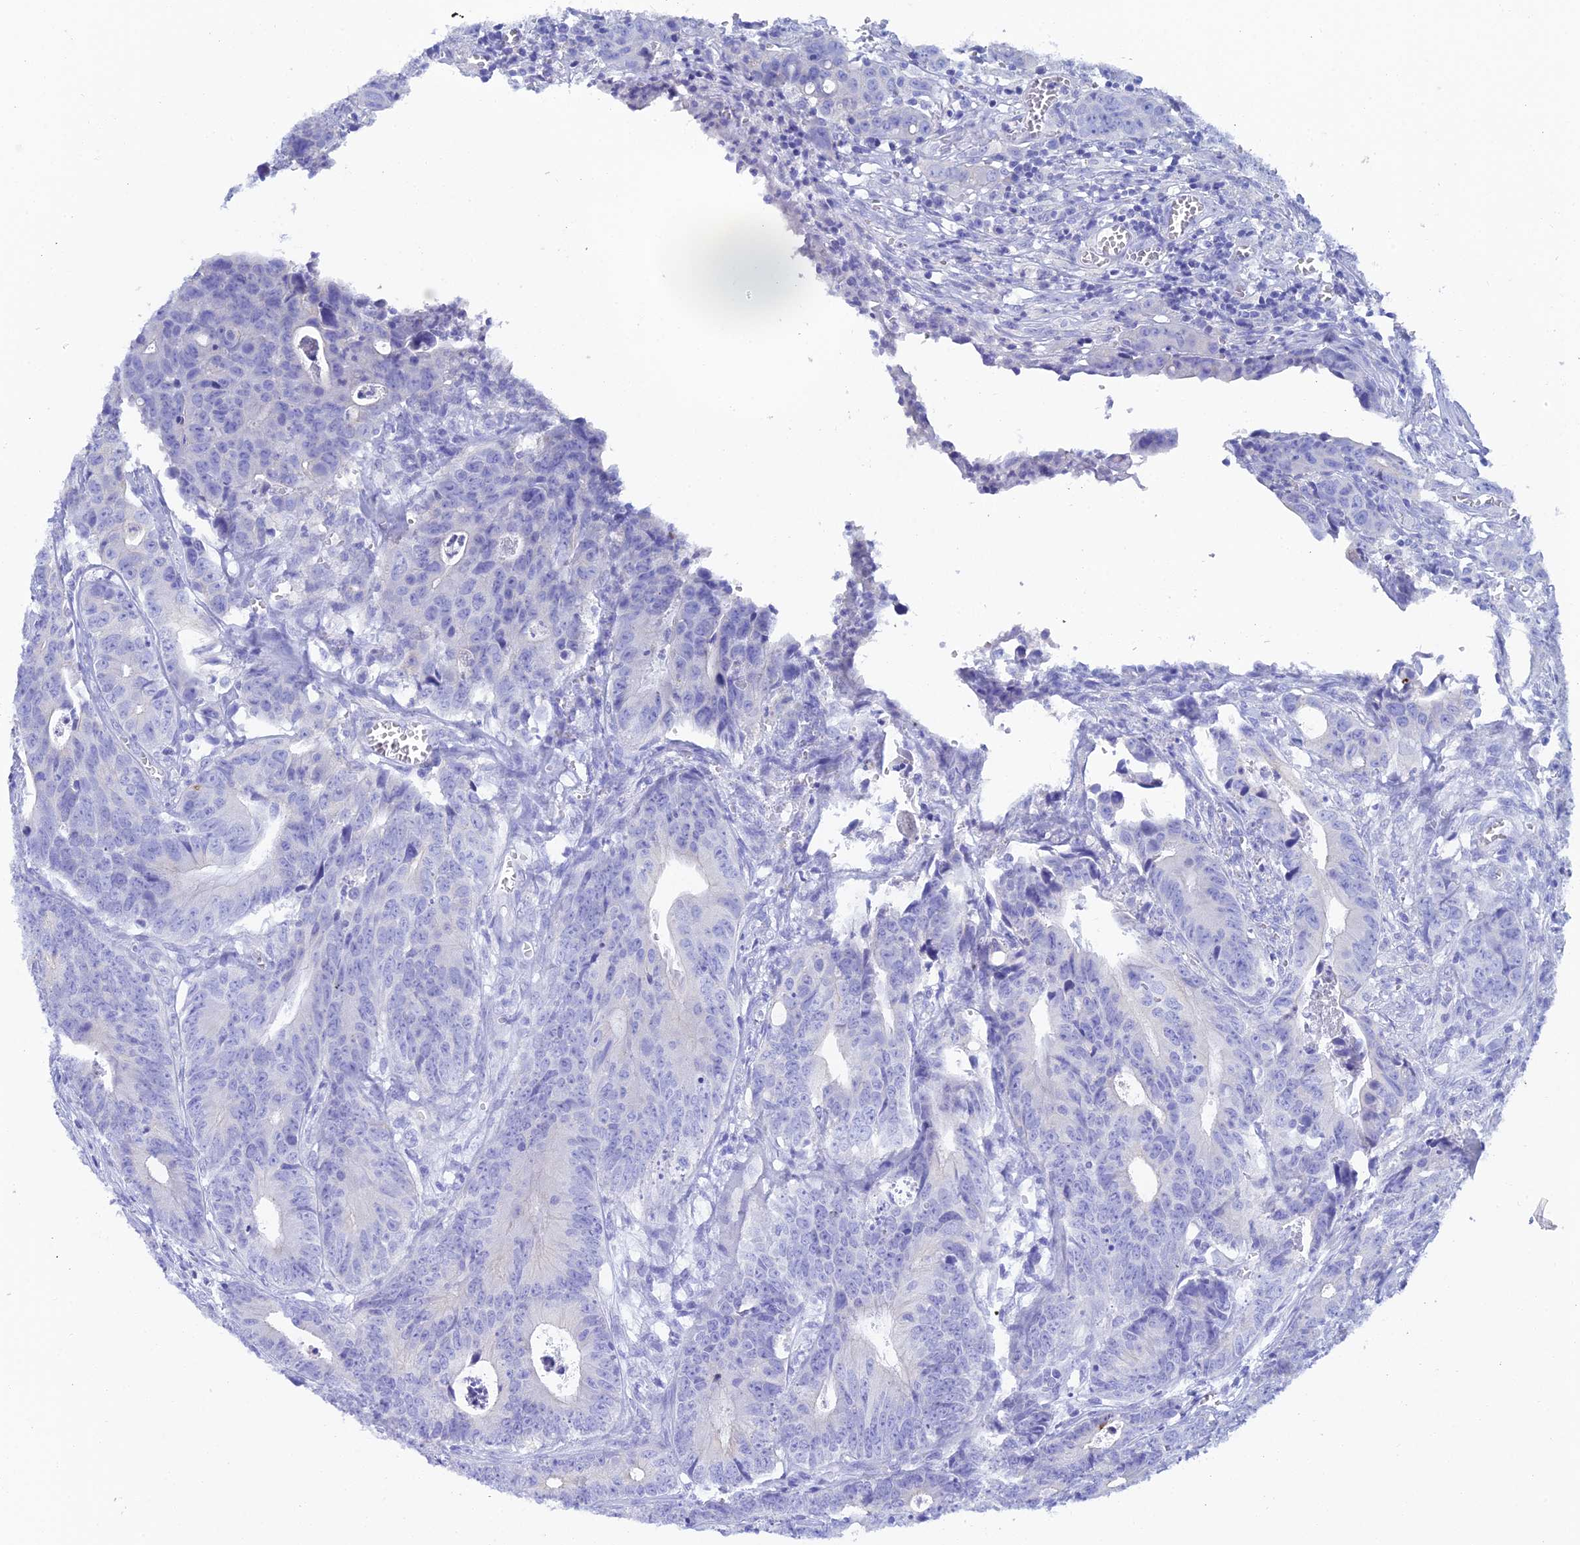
{"staining": {"intensity": "negative", "quantity": "none", "location": "none"}, "tissue": "colorectal cancer", "cell_type": "Tumor cells", "image_type": "cancer", "snomed": [{"axis": "morphology", "description": "Adenocarcinoma, NOS"}, {"axis": "topography", "description": "Colon"}], "caption": "Immunohistochemistry of colorectal cancer shows no positivity in tumor cells.", "gene": "REG1A", "patient": {"sex": "female", "age": 57}}